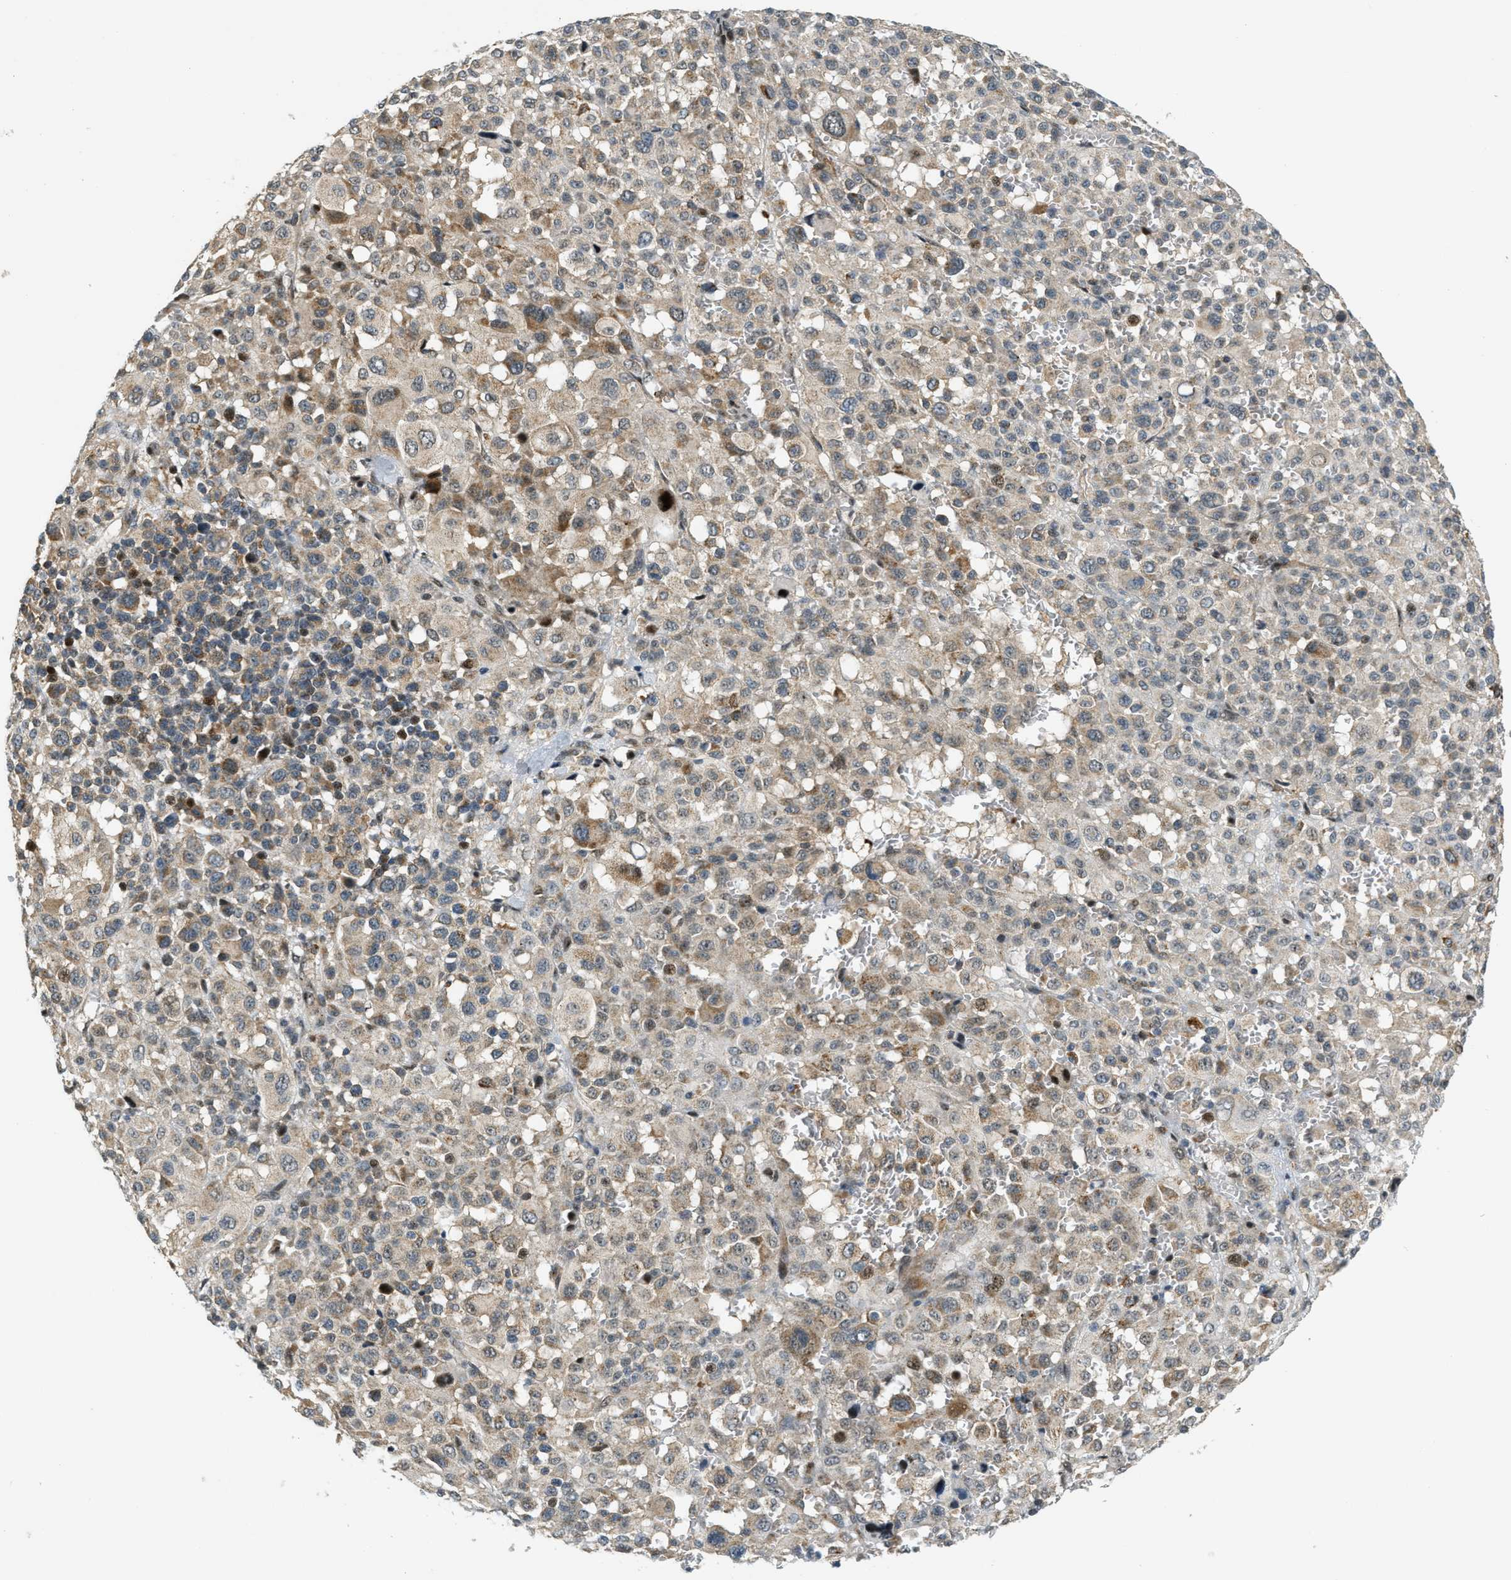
{"staining": {"intensity": "moderate", "quantity": "<25%", "location": "cytoplasmic/membranous,nuclear"}, "tissue": "melanoma", "cell_type": "Tumor cells", "image_type": "cancer", "snomed": [{"axis": "morphology", "description": "Malignant melanoma, Metastatic site"}, {"axis": "topography", "description": "Skin"}], "caption": "This is a histology image of IHC staining of malignant melanoma (metastatic site), which shows moderate expression in the cytoplasmic/membranous and nuclear of tumor cells.", "gene": "TRAPPC14", "patient": {"sex": "female", "age": 74}}